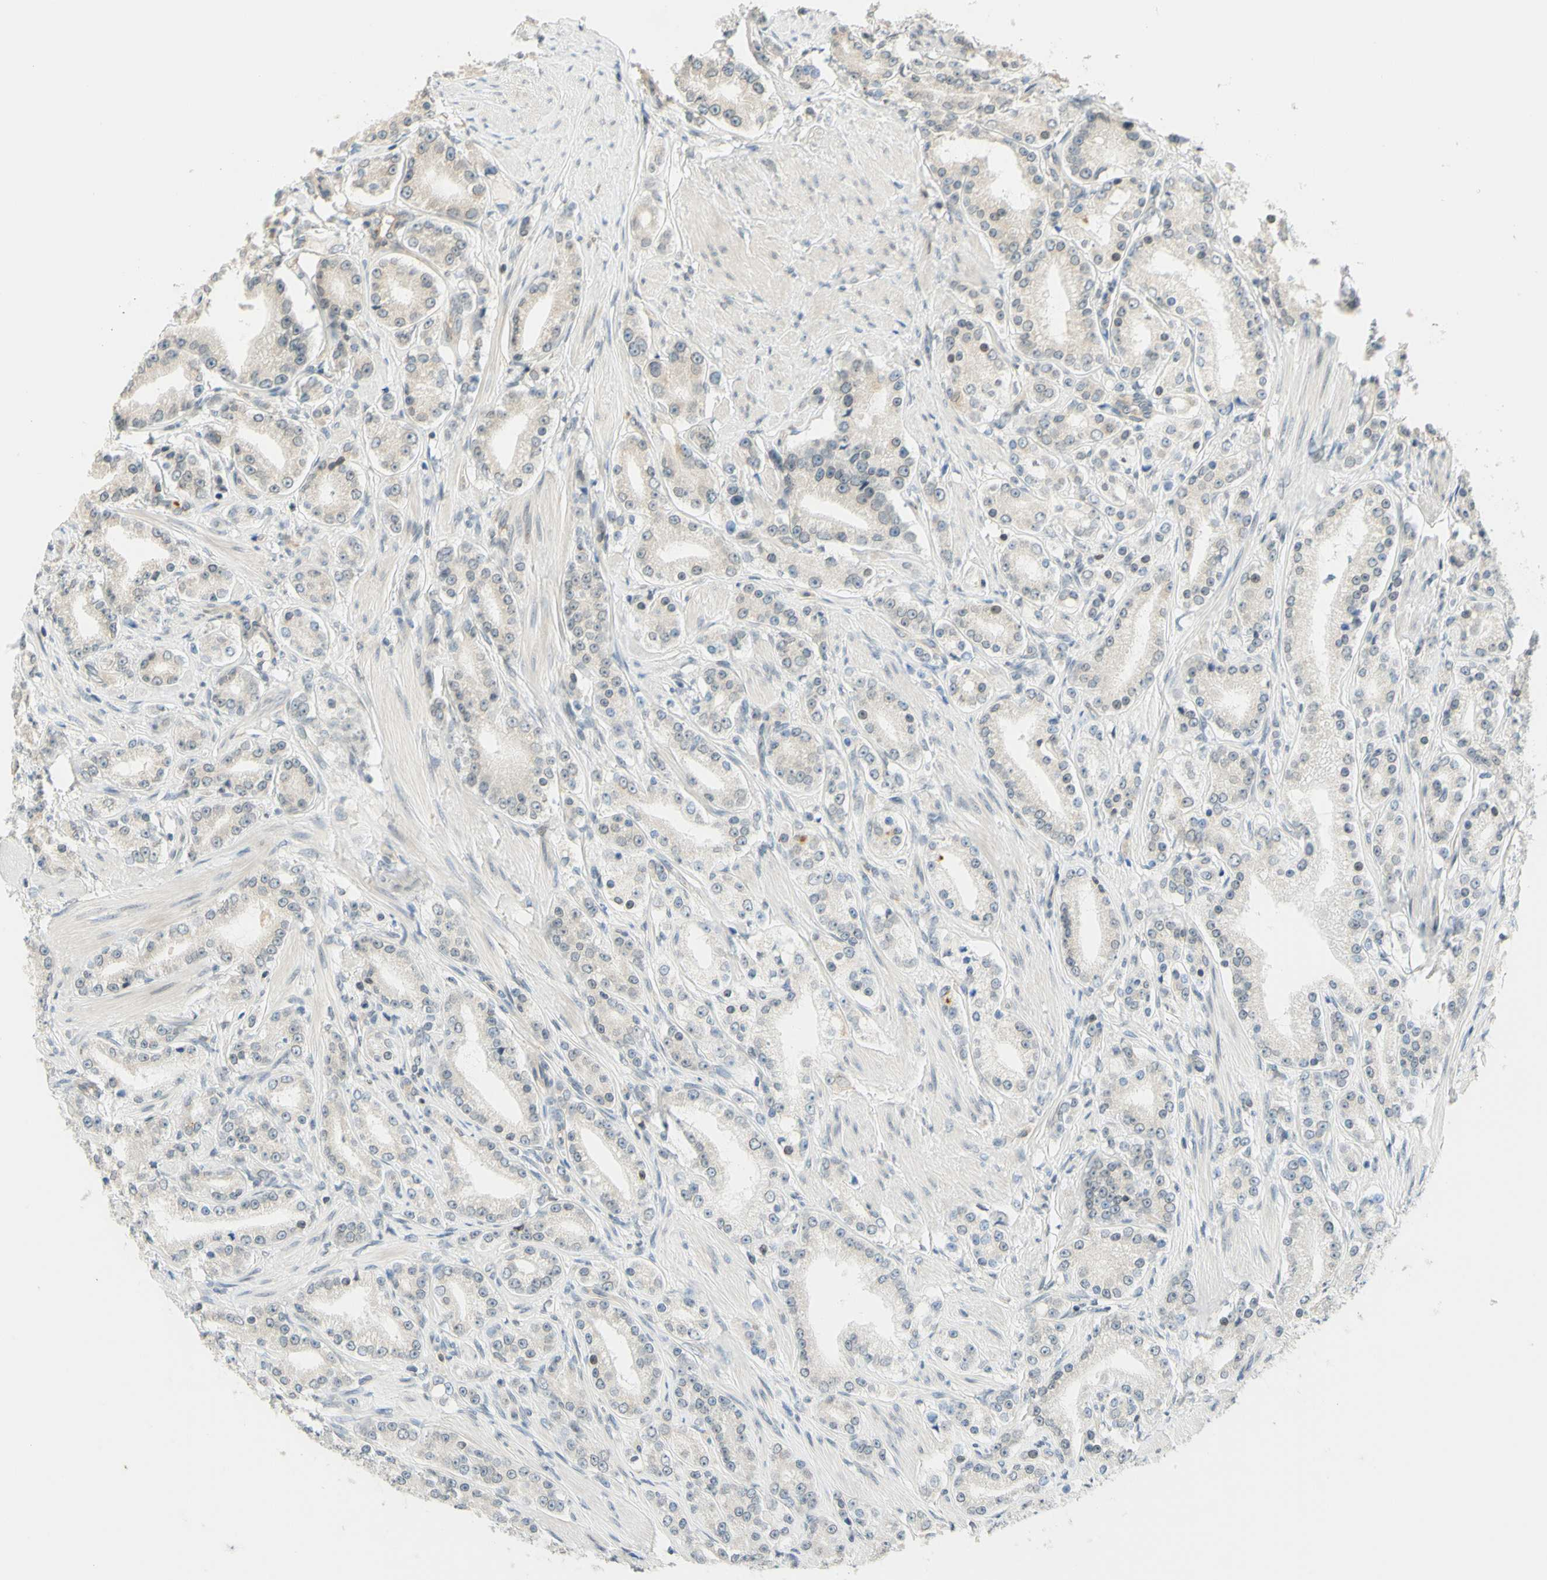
{"staining": {"intensity": "negative", "quantity": "none", "location": "none"}, "tissue": "prostate cancer", "cell_type": "Tumor cells", "image_type": "cancer", "snomed": [{"axis": "morphology", "description": "Adenocarcinoma, Low grade"}, {"axis": "topography", "description": "Prostate"}], "caption": "An IHC photomicrograph of prostate cancer is shown. There is no staining in tumor cells of prostate cancer. Brightfield microscopy of immunohistochemistry (IHC) stained with DAB (3,3'-diaminobenzidine) (brown) and hematoxylin (blue), captured at high magnification.", "gene": "C2CD2L", "patient": {"sex": "male", "age": 63}}